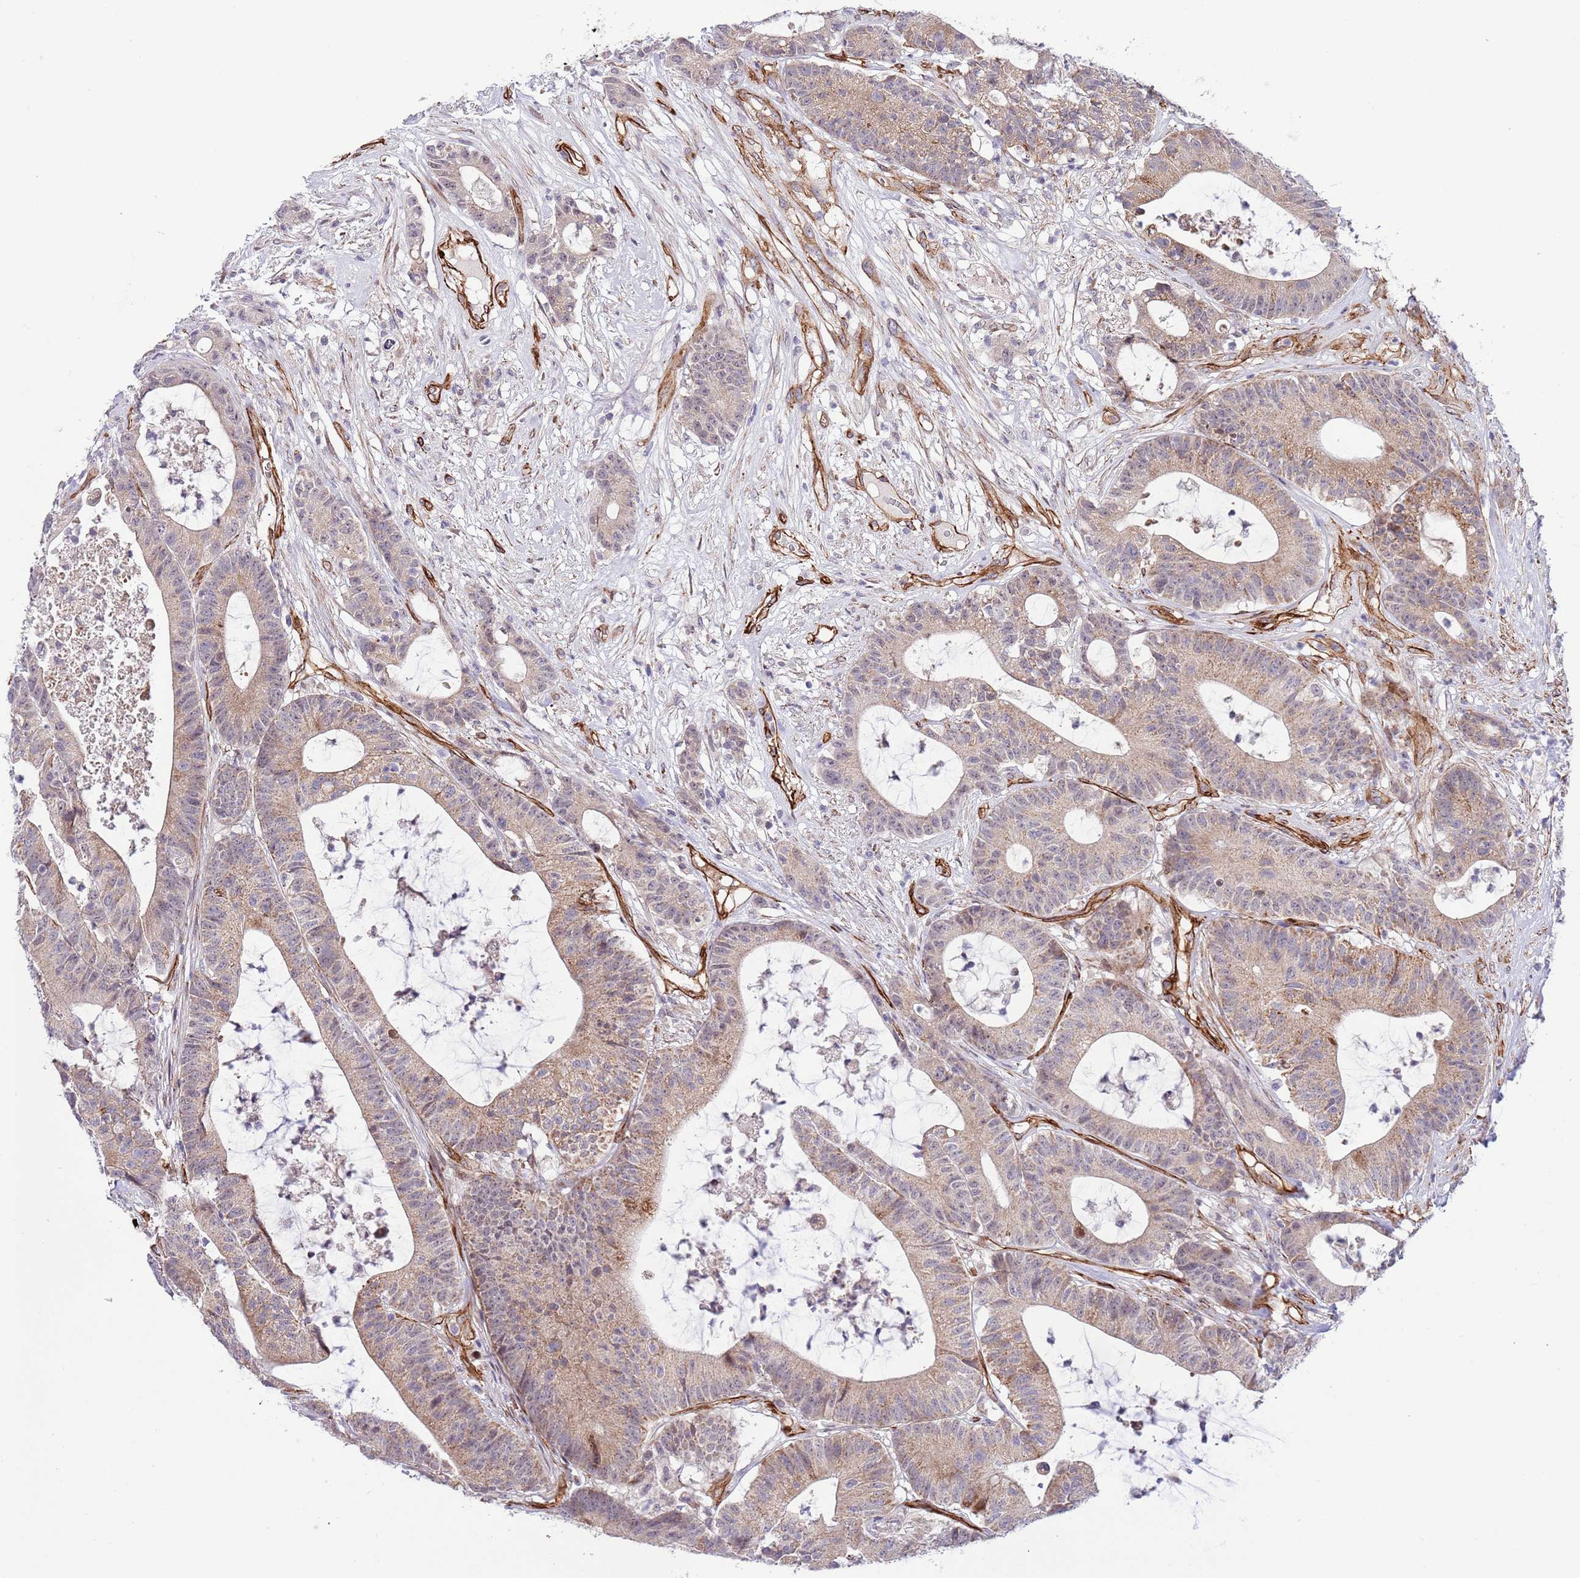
{"staining": {"intensity": "weak", "quantity": ">75%", "location": "cytoplasmic/membranous"}, "tissue": "colorectal cancer", "cell_type": "Tumor cells", "image_type": "cancer", "snomed": [{"axis": "morphology", "description": "Adenocarcinoma, NOS"}, {"axis": "topography", "description": "Colon"}], "caption": "Adenocarcinoma (colorectal) tissue demonstrates weak cytoplasmic/membranous expression in about >75% of tumor cells The staining was performed using DAB, with brown indicating positive protein expression. Nuclei are stained blue with hematoxylin.", "gene": "NEK3", "patient": {"sex": "female", "age": 84}}